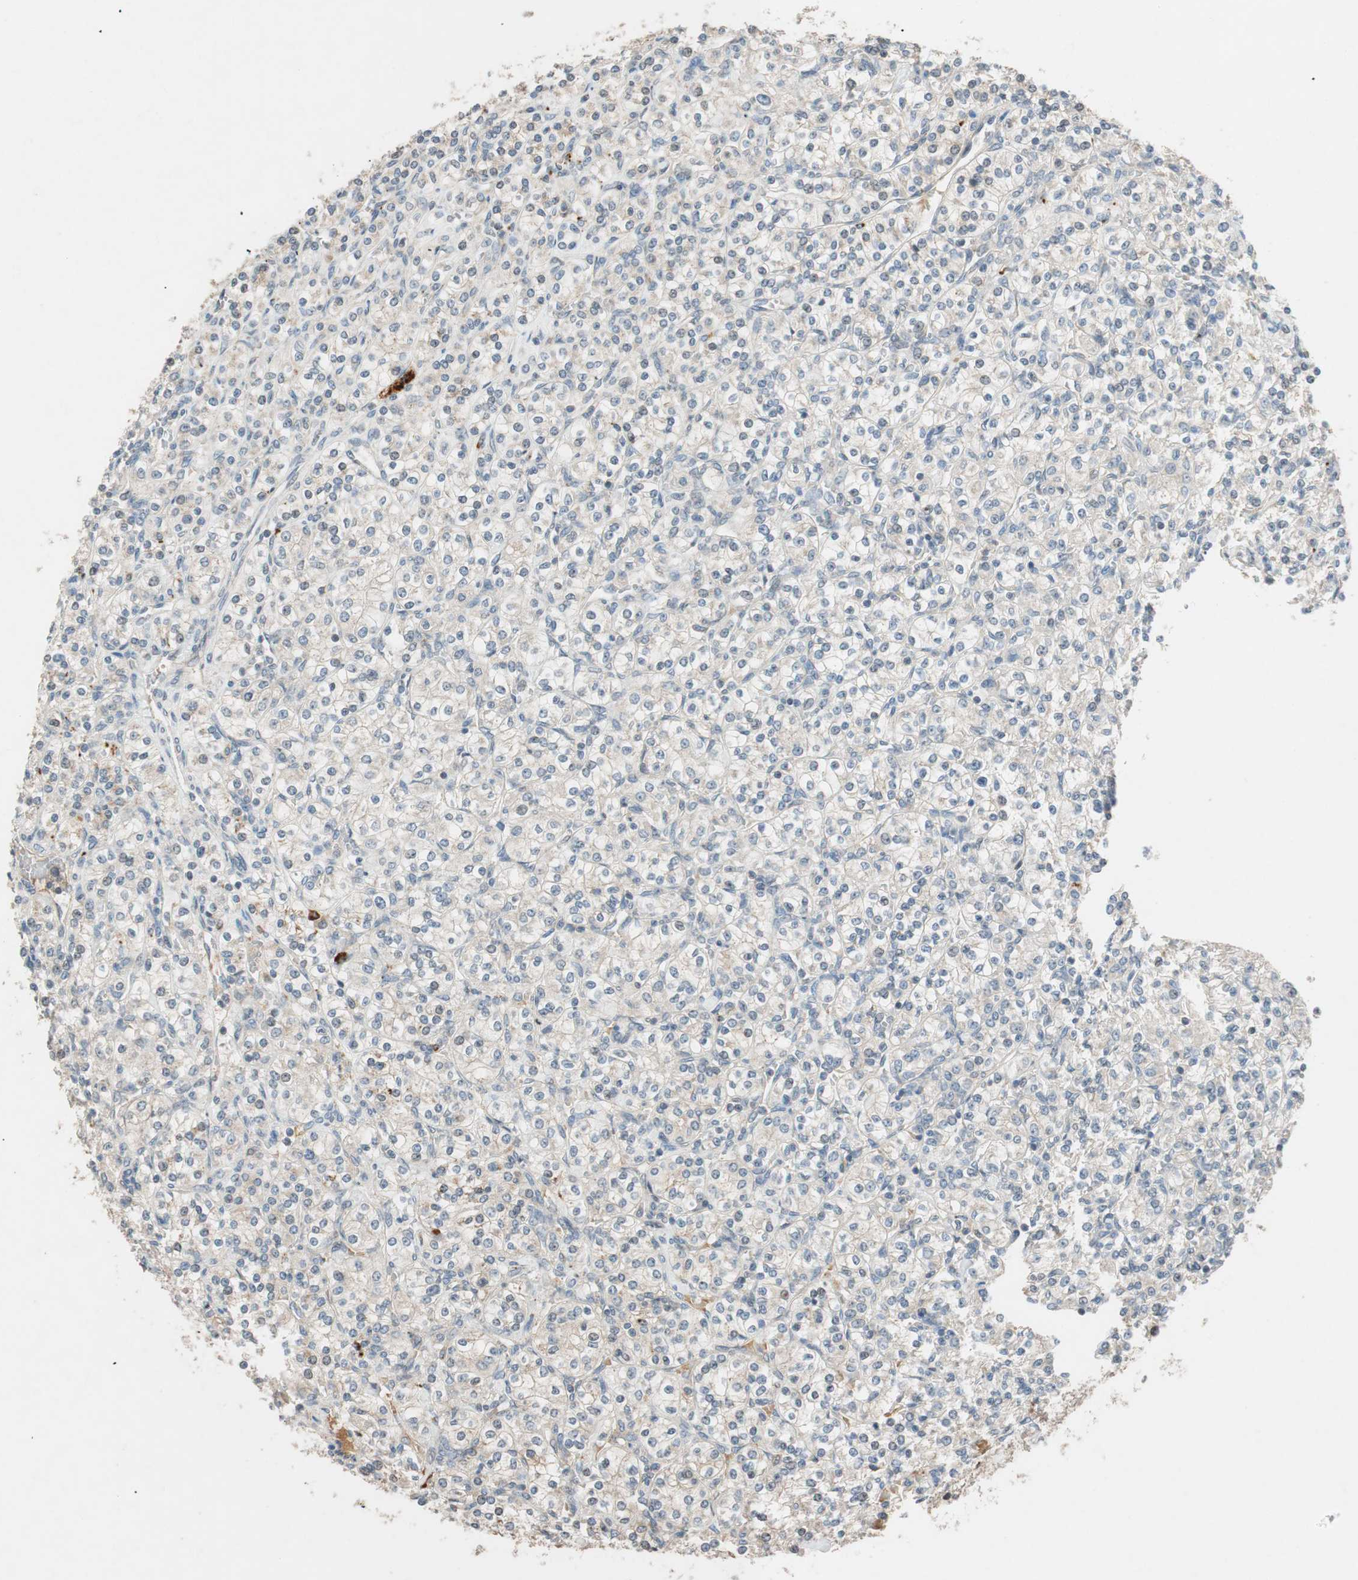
{"staining": {"intensity": "weak", "quantity": ">75%", "location": "cytoplasmic/membranous"}, "tissue": "renal cancer", "cell_type": "Tumor cells", "image_type": "cancer", "snomed": [{"axis": "morphology", "description": "Adenocarcinoma, NOS"}, {"axis": "topography", "description": "Kidney"}], "caption": "Weak cytoplasmic/membranous staining for a protein is identified in approximately >75% of tumor cells of adenocarcinoma (renal) using immunohistochemistry (IHC).", "gene": "GLB1", "patient": {"sex": "male", "age": 77}}